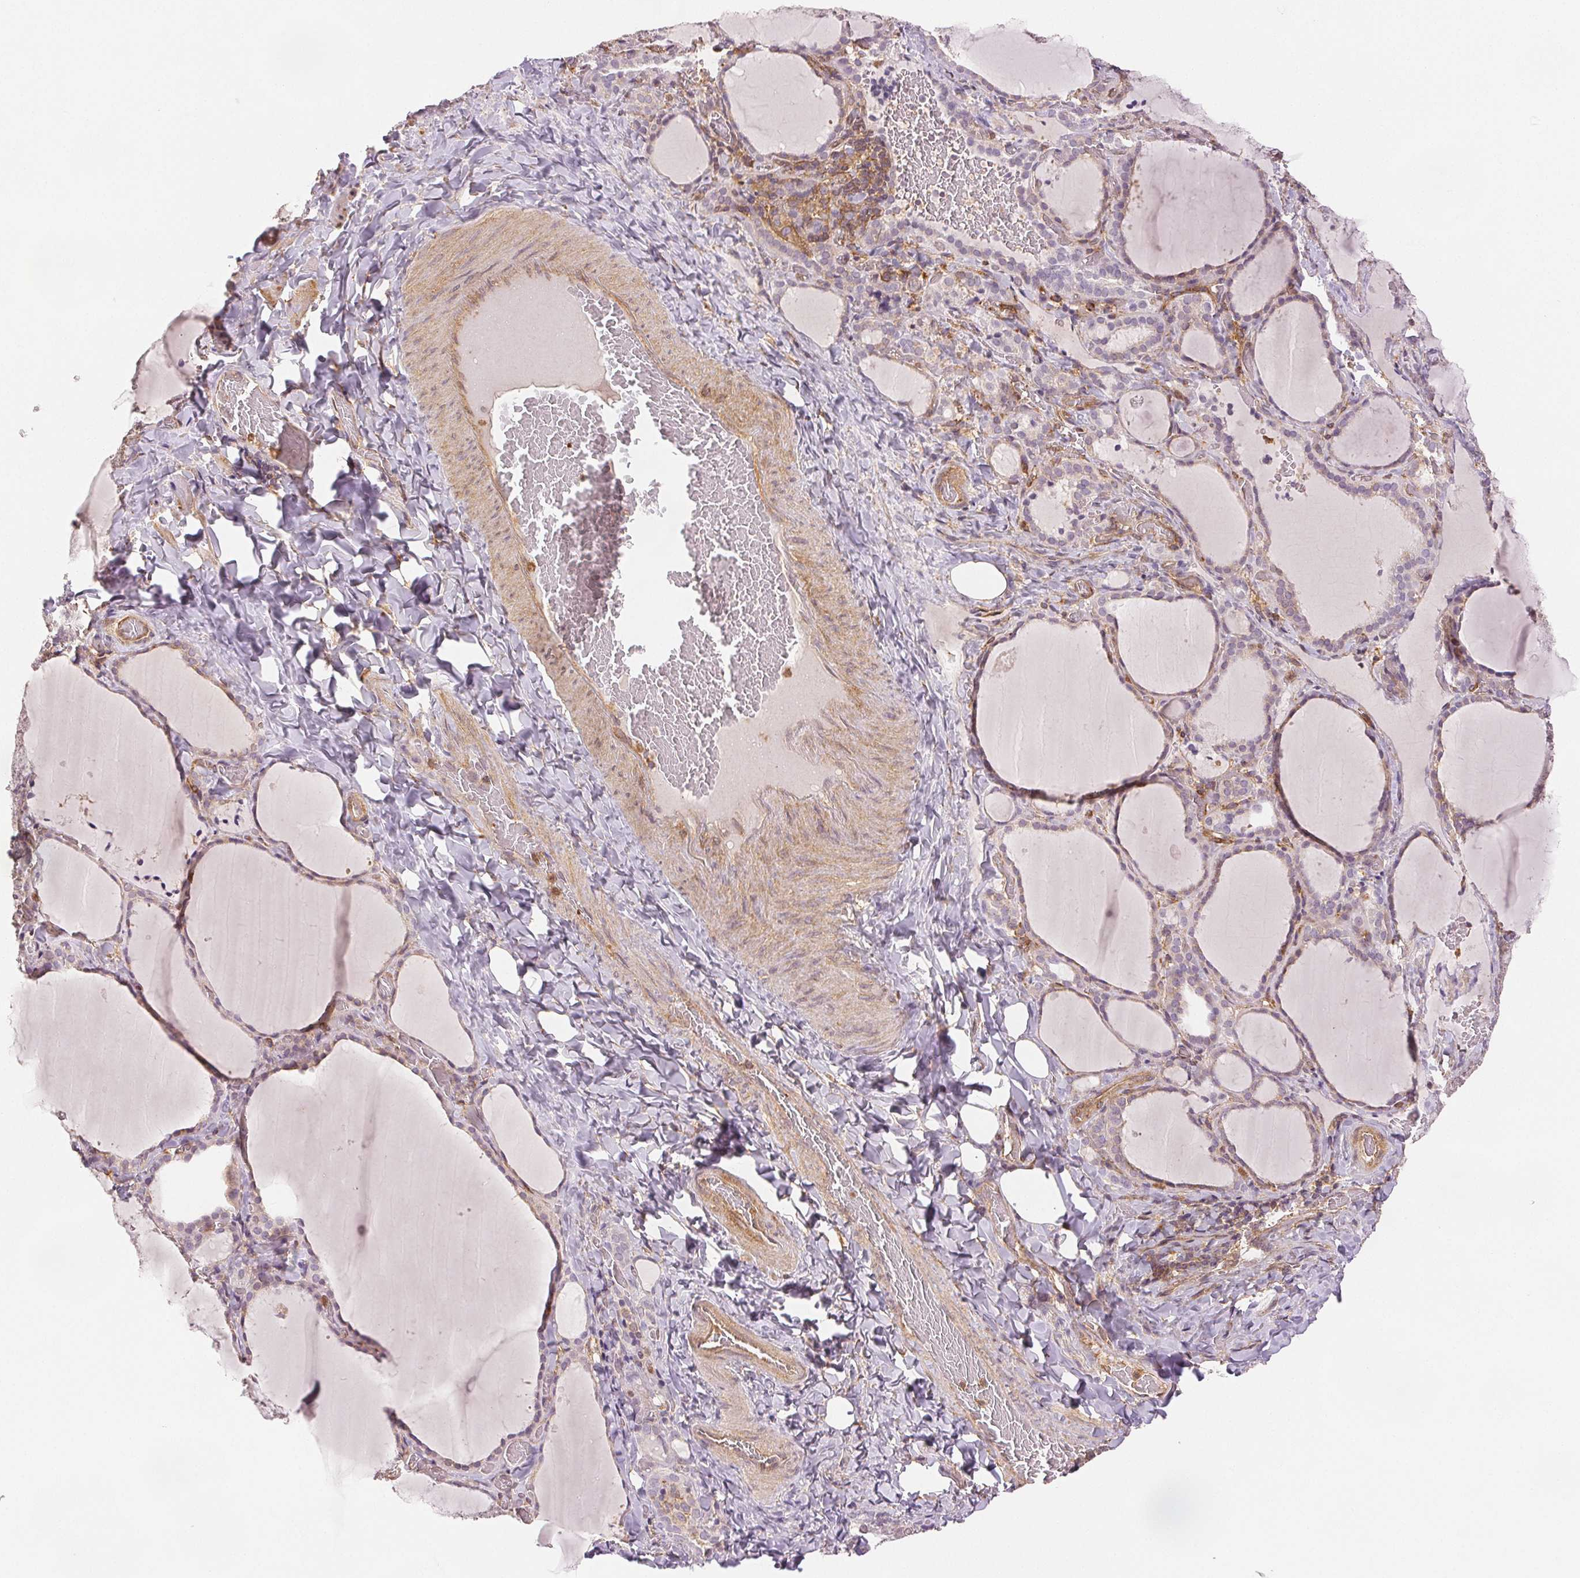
{"staining": {"intensity": "weak", "quantity": "<25%", "location": "cytoplasmic/membranous"}, "tissue": "thyroid gland", "cell_type": "Glandular cells", "image_type": "normal", "snomed": [{"axis": "morphology", "description": "Normal tissue, NOS"}, {"axis": "topography", "description": "Thyroid gland"}], "caption": "Human thyroid gland stained for a protein using immunohistochemistry shows no expression in glandular cells.", "gene": "DIAPH2", "patient": {"sex": "female", "age": 22}}